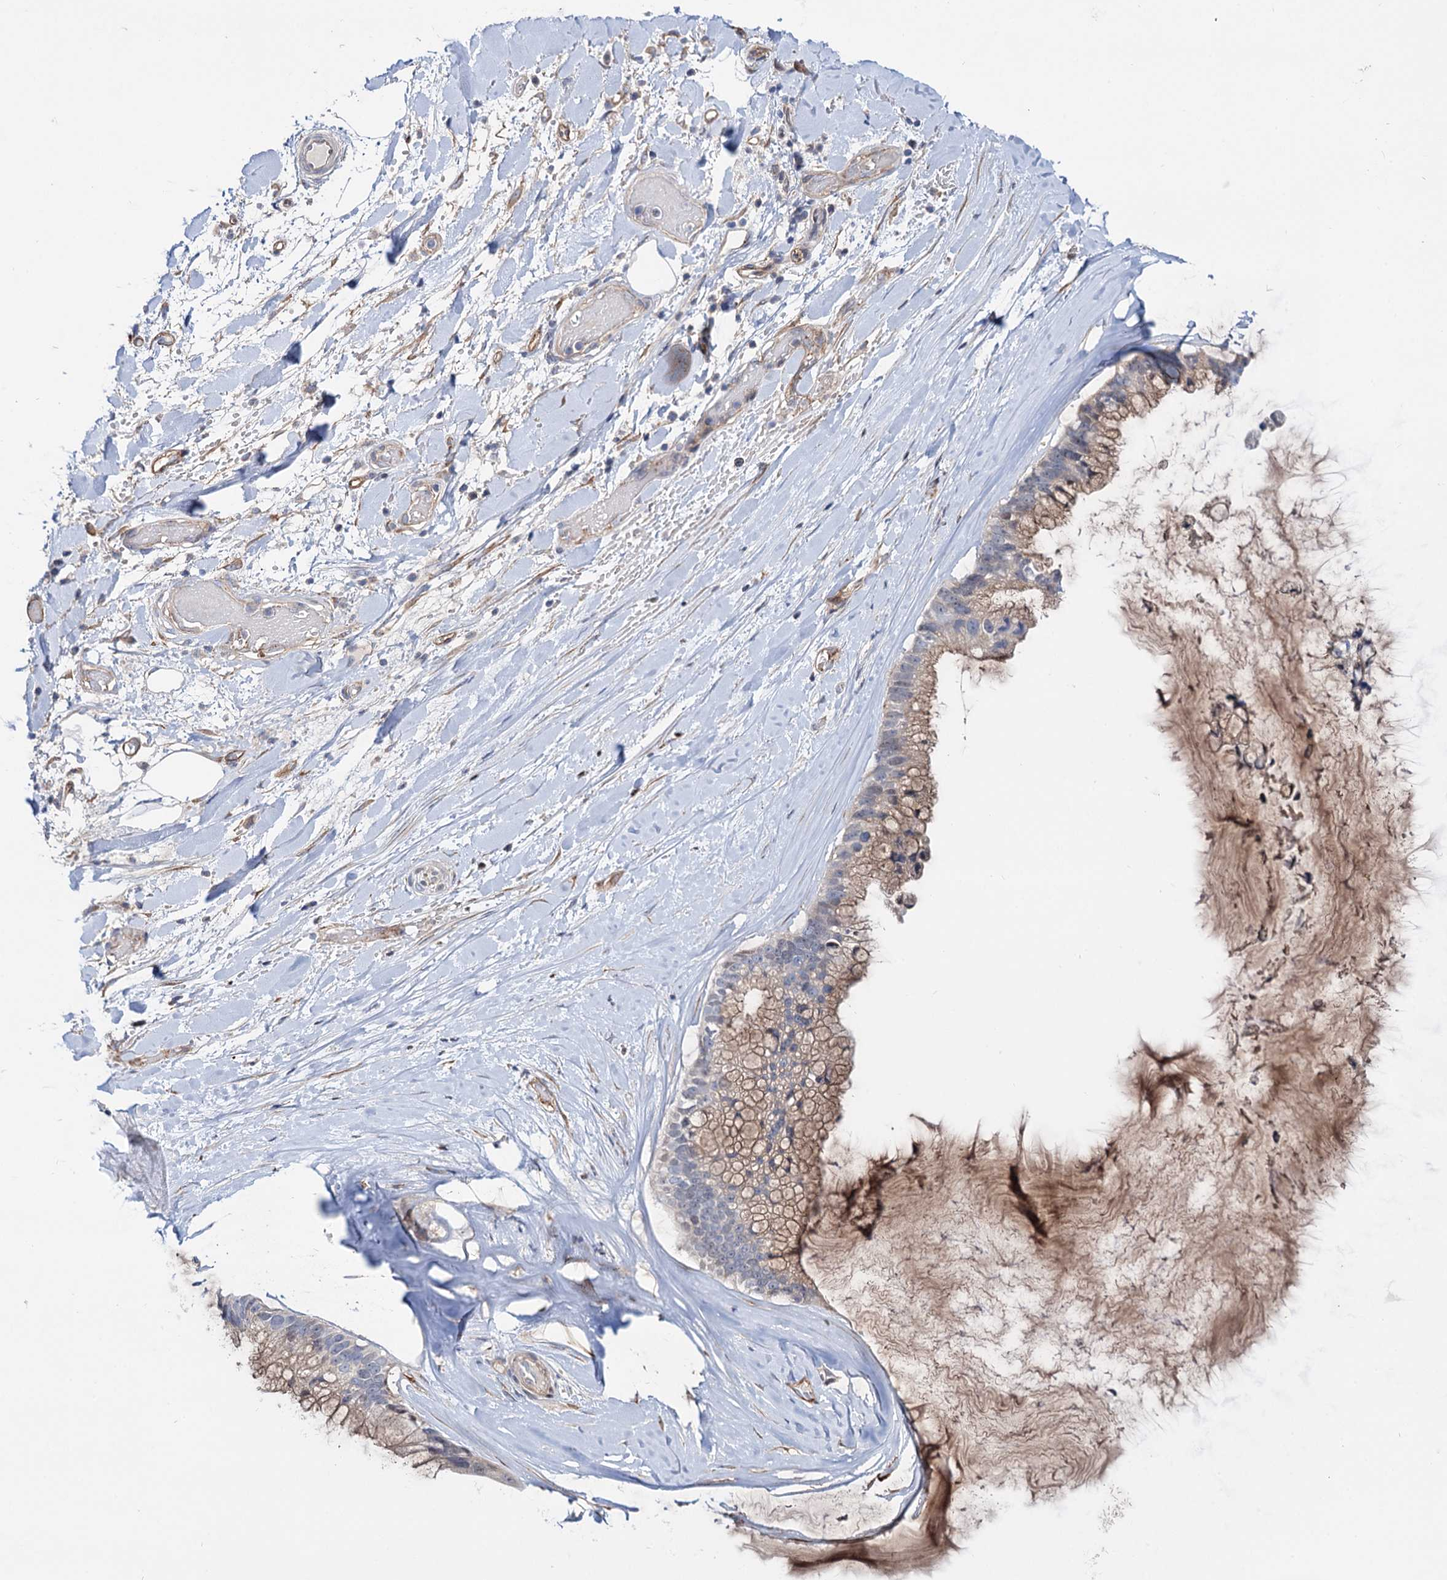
{"staining": {"intensity": "moderate", "quantity": ">75%", "location": "cytoplasmic/membranous"}, "tissue": "ovarian cancer", "cell_type": "Tumor cells", "image_type": "cancer", "snomed": [{"axis": "morphology", "description": "Cystadenocarcinoma, mucinous, NOS"}, {"axis": "topography", "description": "Ovary"}], "caption": "Protein staining exhibits moderate cytoplasmic/membranous positivity in about >75% of tumor cells in mucinous cystadenocarcinoma (ovarian). (DAB (3,3'-diaminobenzidine) IHC with brightfield microscopy, high magnification).", "gene": "PTDSS2", "patient": {"sex": "female", "age": 39}}